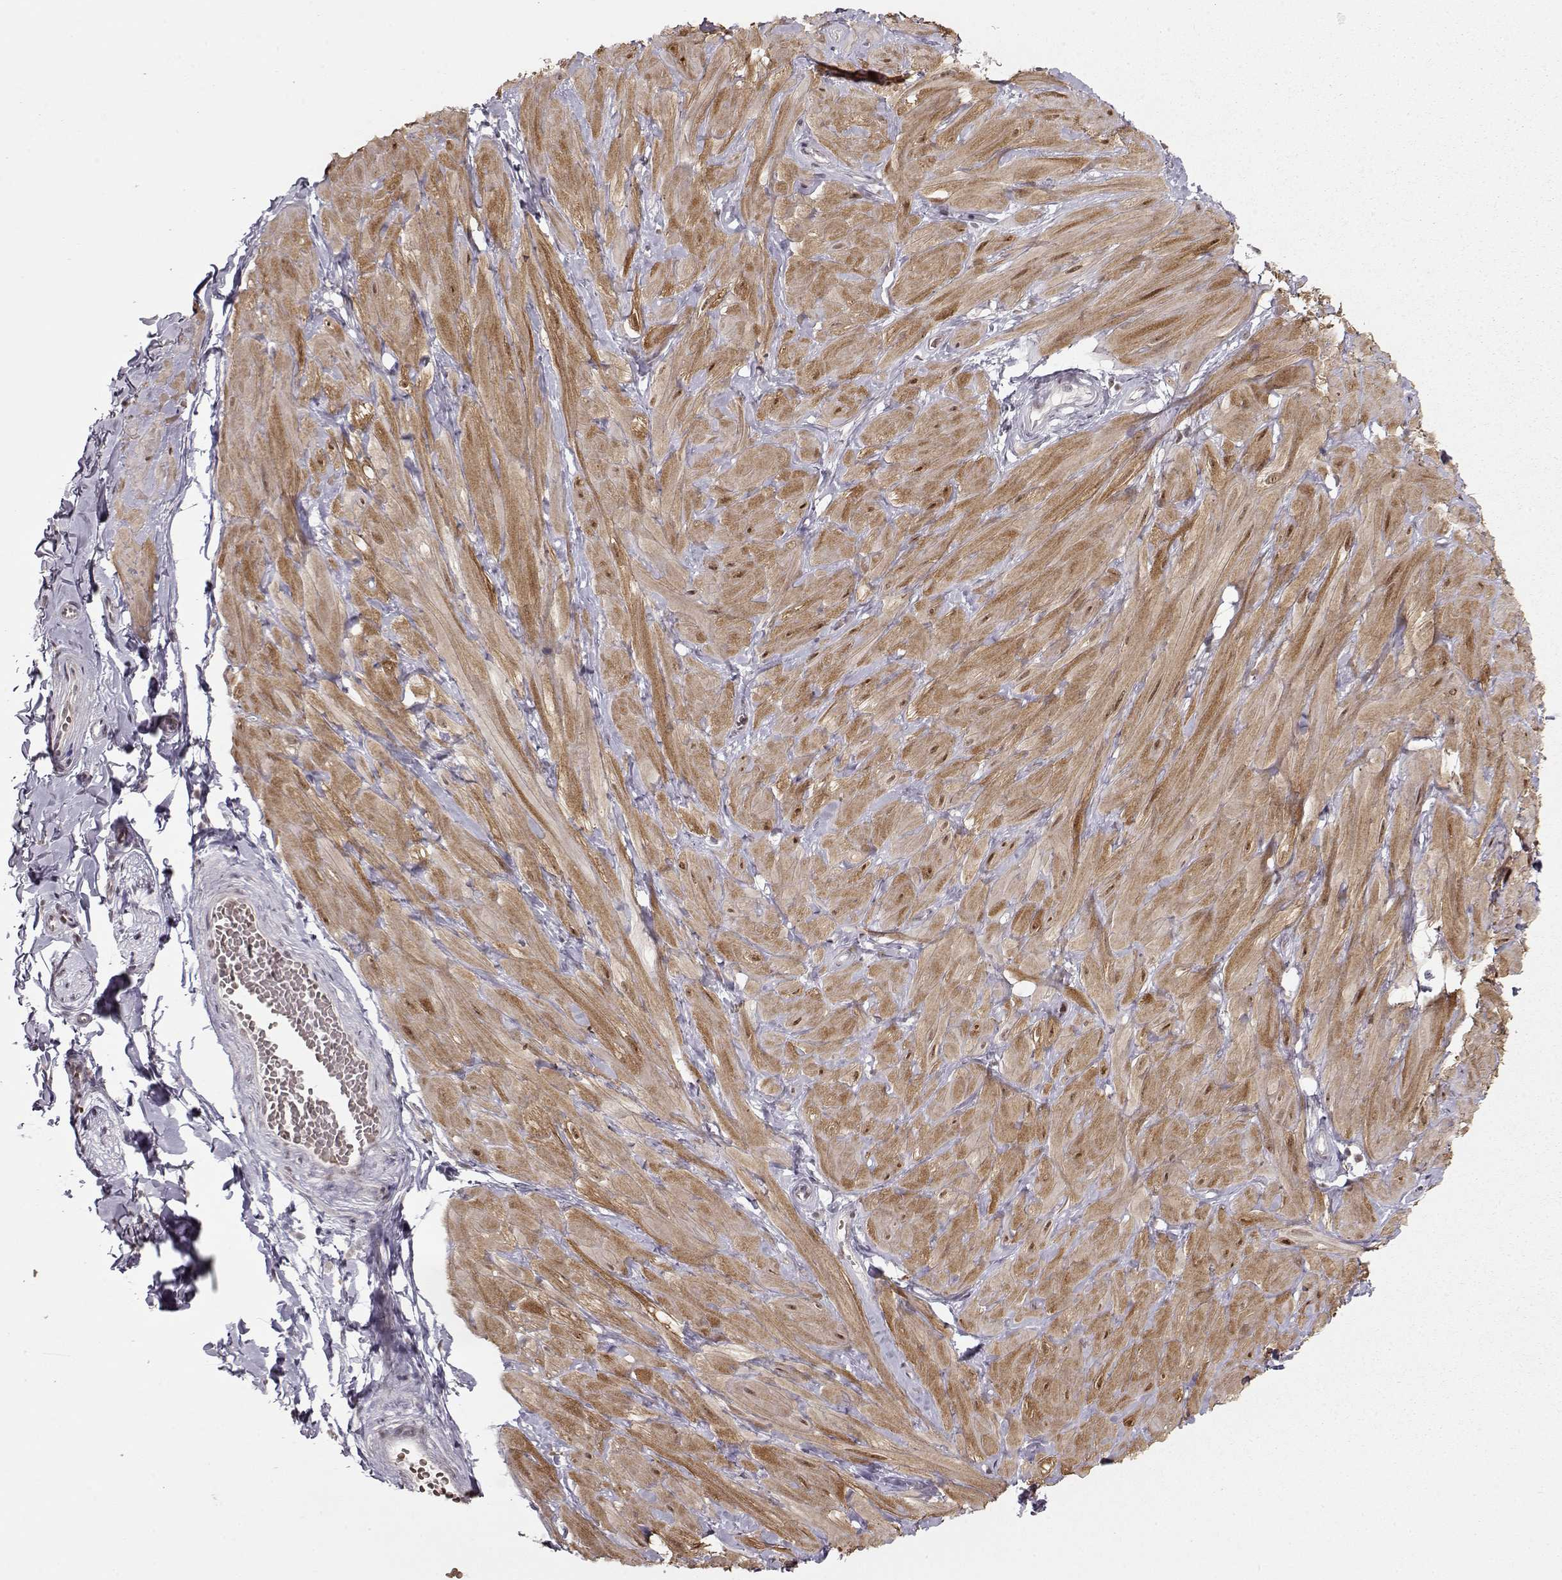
{"staining": {"intensity": "negative", "quantity": "none", "location": "none"}, "tissue": "adipose tissue", "cell_type": "Adipocytes", "image_type": "normal", "snomed": [{"axis": "morphology", "description": "Normal tissue, NOS"}, {"axis": "topography", "description": "Smooth muscle"}, {"axis": "topography", "description": "Peripheral nerve tissue"}], "caption": "This image is of benign adipose tissue stained with IHC to label a protein in brown with the nuclei are counter-stained blue. There is no expression in adipocytes.", "gene": "PCP4", "patient": {"sex": "male", "age": 22}}